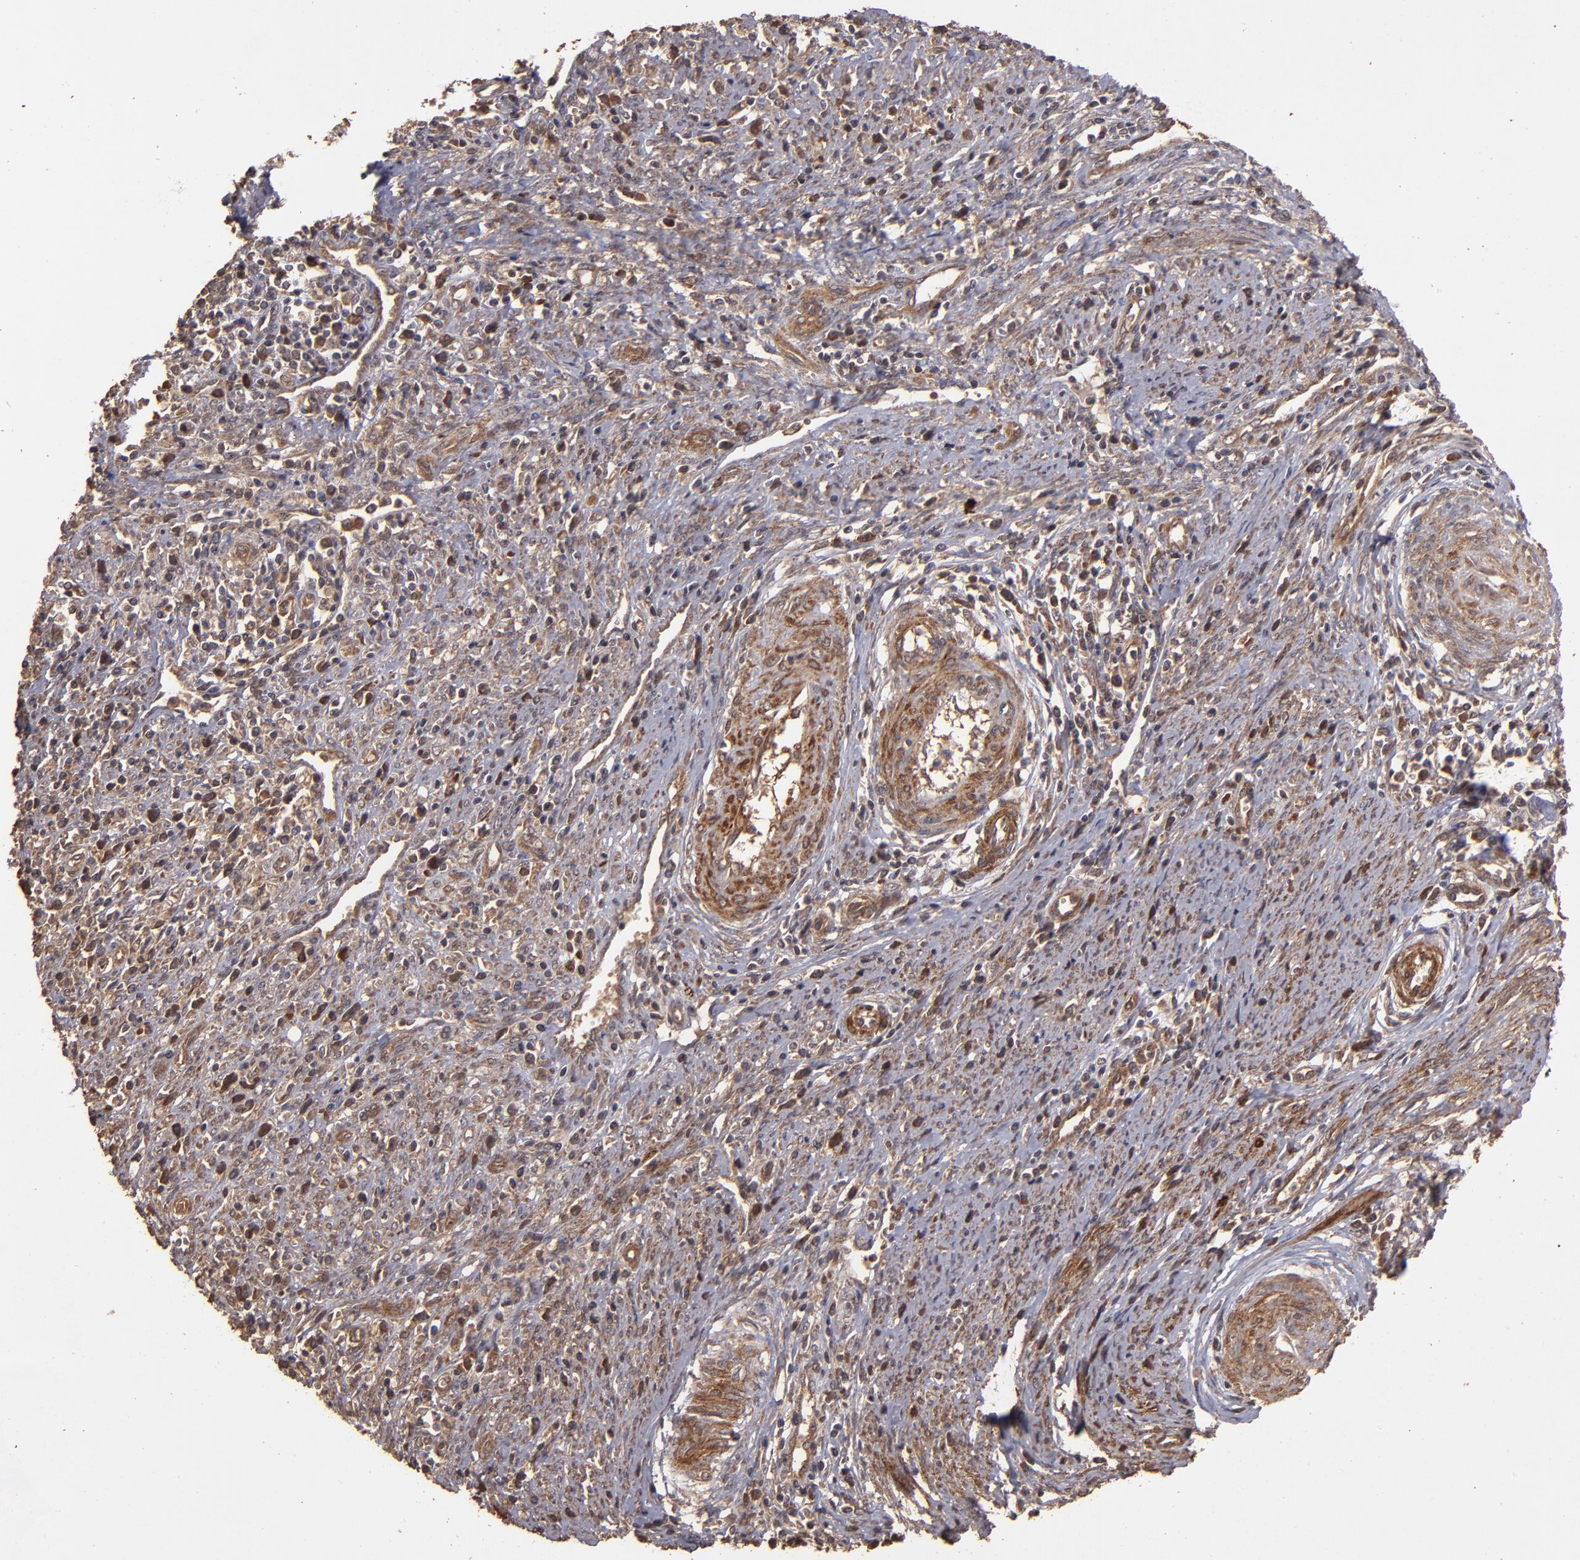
{"staining": {"intensity": "strong", "quantity": ">75%", "location": "cytoplasmic/membranous"}, "tissue": "cervical cancer", "cell_type": "Tumor cells", "image_type": "cancer", "snomed": [{"axis": "morphology", "description": "Adenocarcinoma, NOS"}, {"axis": "topography", "description": "Cervix"}], "caption": "A brown stain highlights strong cytoplasmic/membranous positivity of a protein in human adenocarcinoma (cervical) tumor cells. The protein is shown in brown color, while the nuclei are stained blue.", "gene": "TXNDC16", "patient": {"sex": "female", "age": 36}}